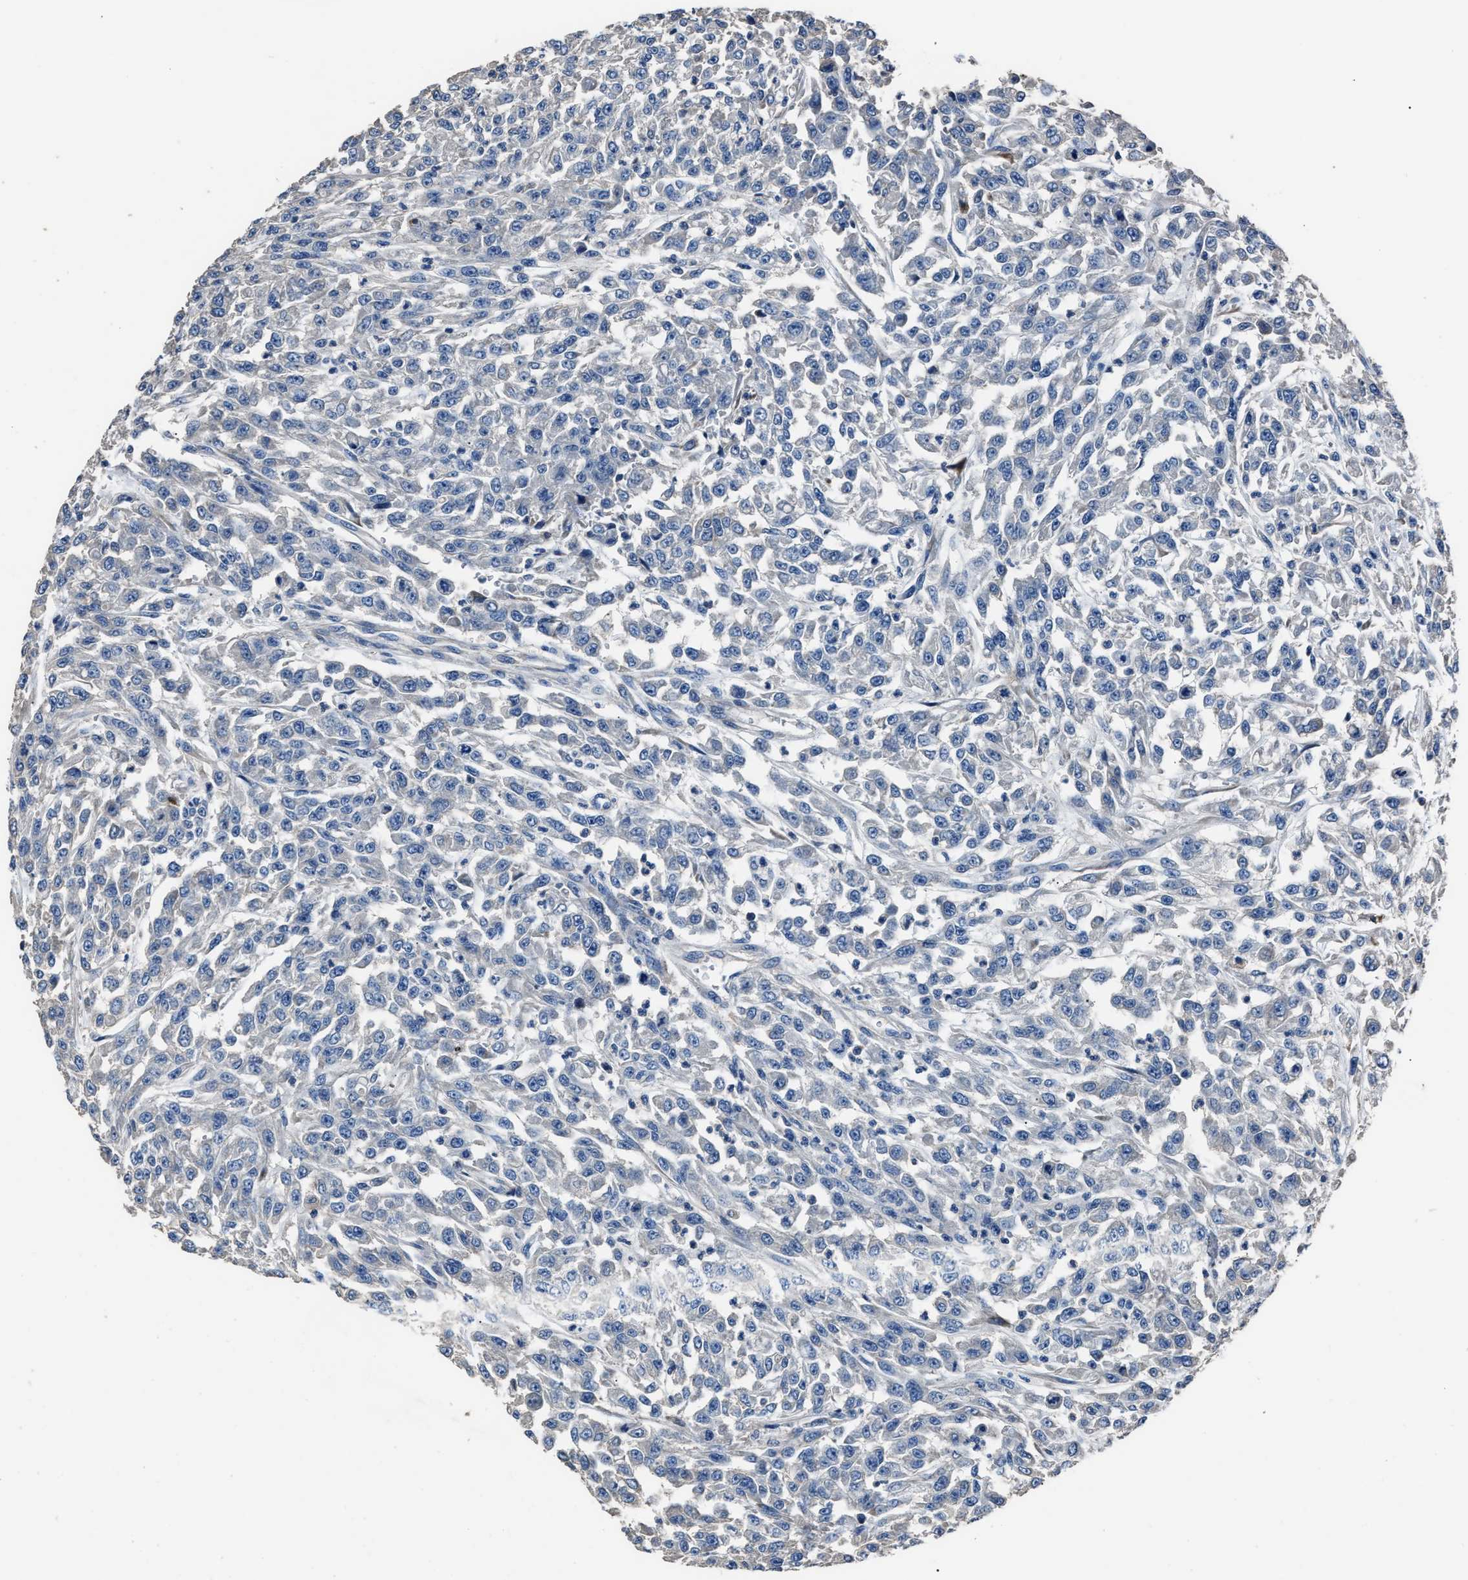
{"staining": {"intensity": "negative", "quantity": "none", "location": "none"}, "tissue": "urothelial cancer", "cell_type": "Tumor cells", "image_type": "cancer", "snomed": [{"axis": "morphology", "description": "Urothelial carcinoma, High grade"}, {"axis": "topography", "description": "Urinary bladder"}], "caption": "Tumor cells are negative for brown protein staining in urothelial carcinoma (high-grade).", "gene": "DNAJC24", "patient": {"sex": "male", "age": 46}}